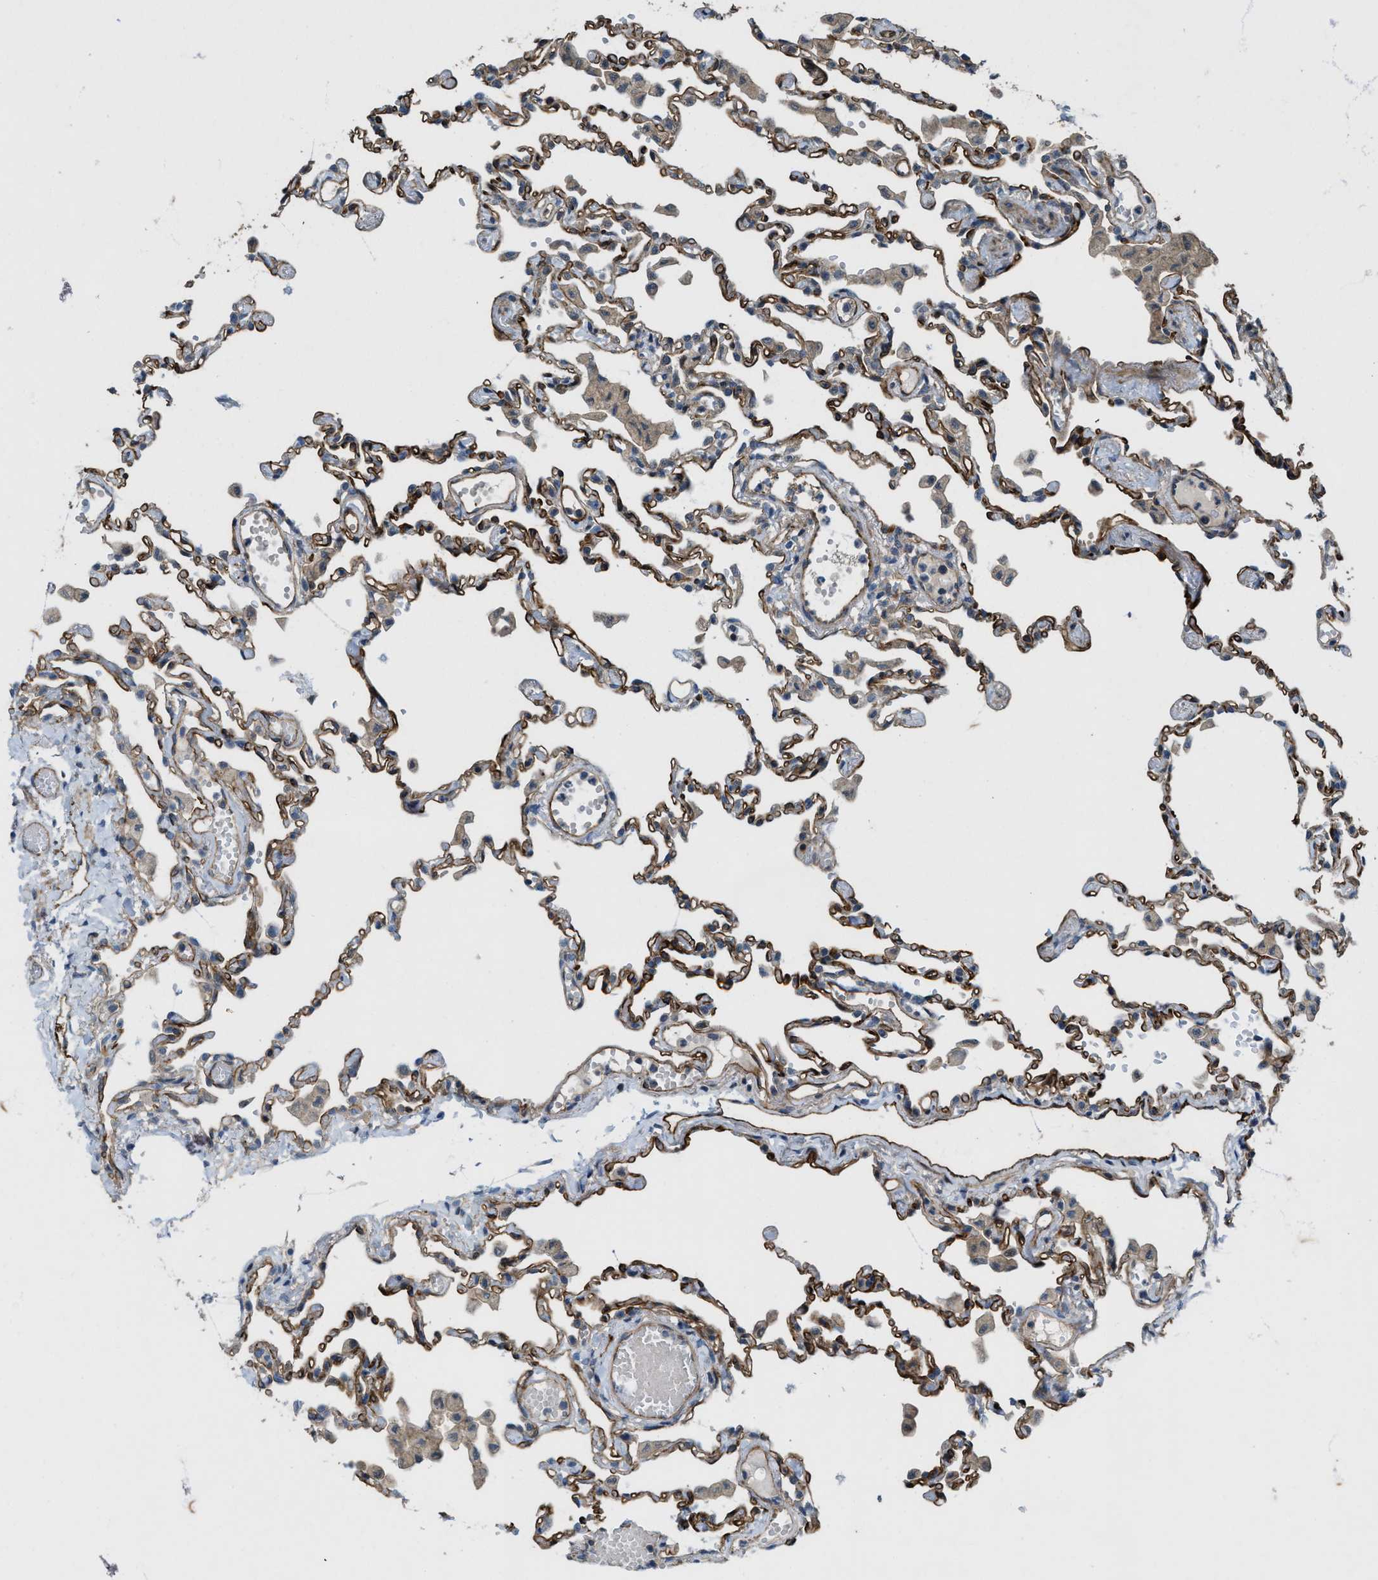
{"staining": {"intensity": "weak", "quantity": "<25%", "location": "cytoplasmic/membranous"}, "tissue": "lung", "cell_type": "Alveolar cells", "image_type": "normal", "snomed": [{"axis": "morphology", "description": "Normal tissue, NOS"}, {"axis": "topography", "description": "Bronchus"}, {"axis": "topography", "description": "Lung"}], "caption": "Immunohistochemistry (IHC) photomicrograph of normal lung: human lung stained with DAB reveals no significant protein positivity in alveolar cells. Nuclei are stained in blue.", "gene": "LRRC72", "patient": {"sex": "female", "age": 49}}